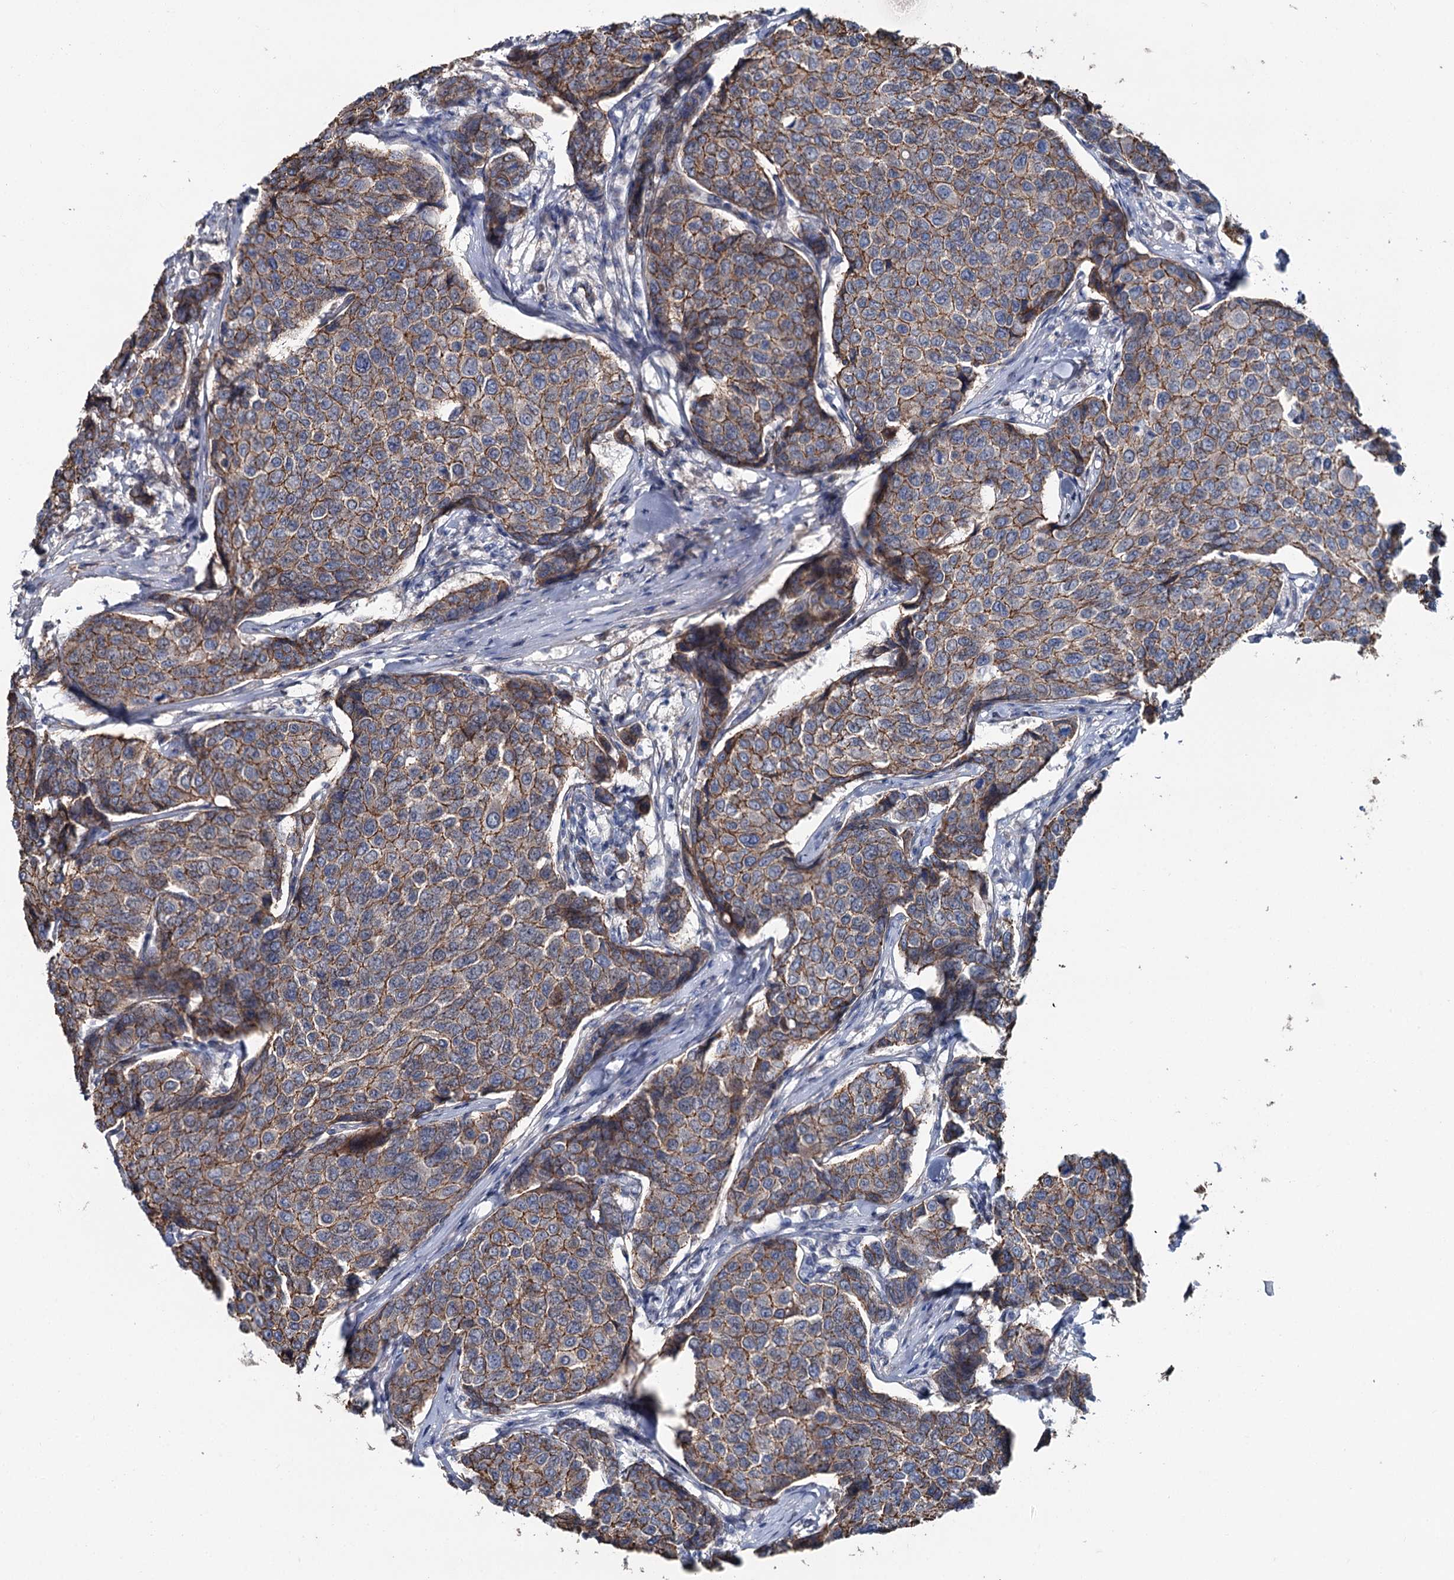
{"staining": {"intensity": "moderate", "quantity": ">75%", "location": "cytoplasmic/membranous"}, "tissue": "breast cancer", "cell_type": "Tumor cells", "image_type": "cancer", "snomed": [{"axis": "morphology", "description": "Duct carcinoma"}, {"axis": "topography", "description": "Breast"}], "caption": "The immunohistochemical stain shows moderate cytoplasmic/membranous staining in tumor cells of breast intraductal carcinoma tissue.", "gene": "FAM120B", "patient": {"sex": "female", "age": 55}}